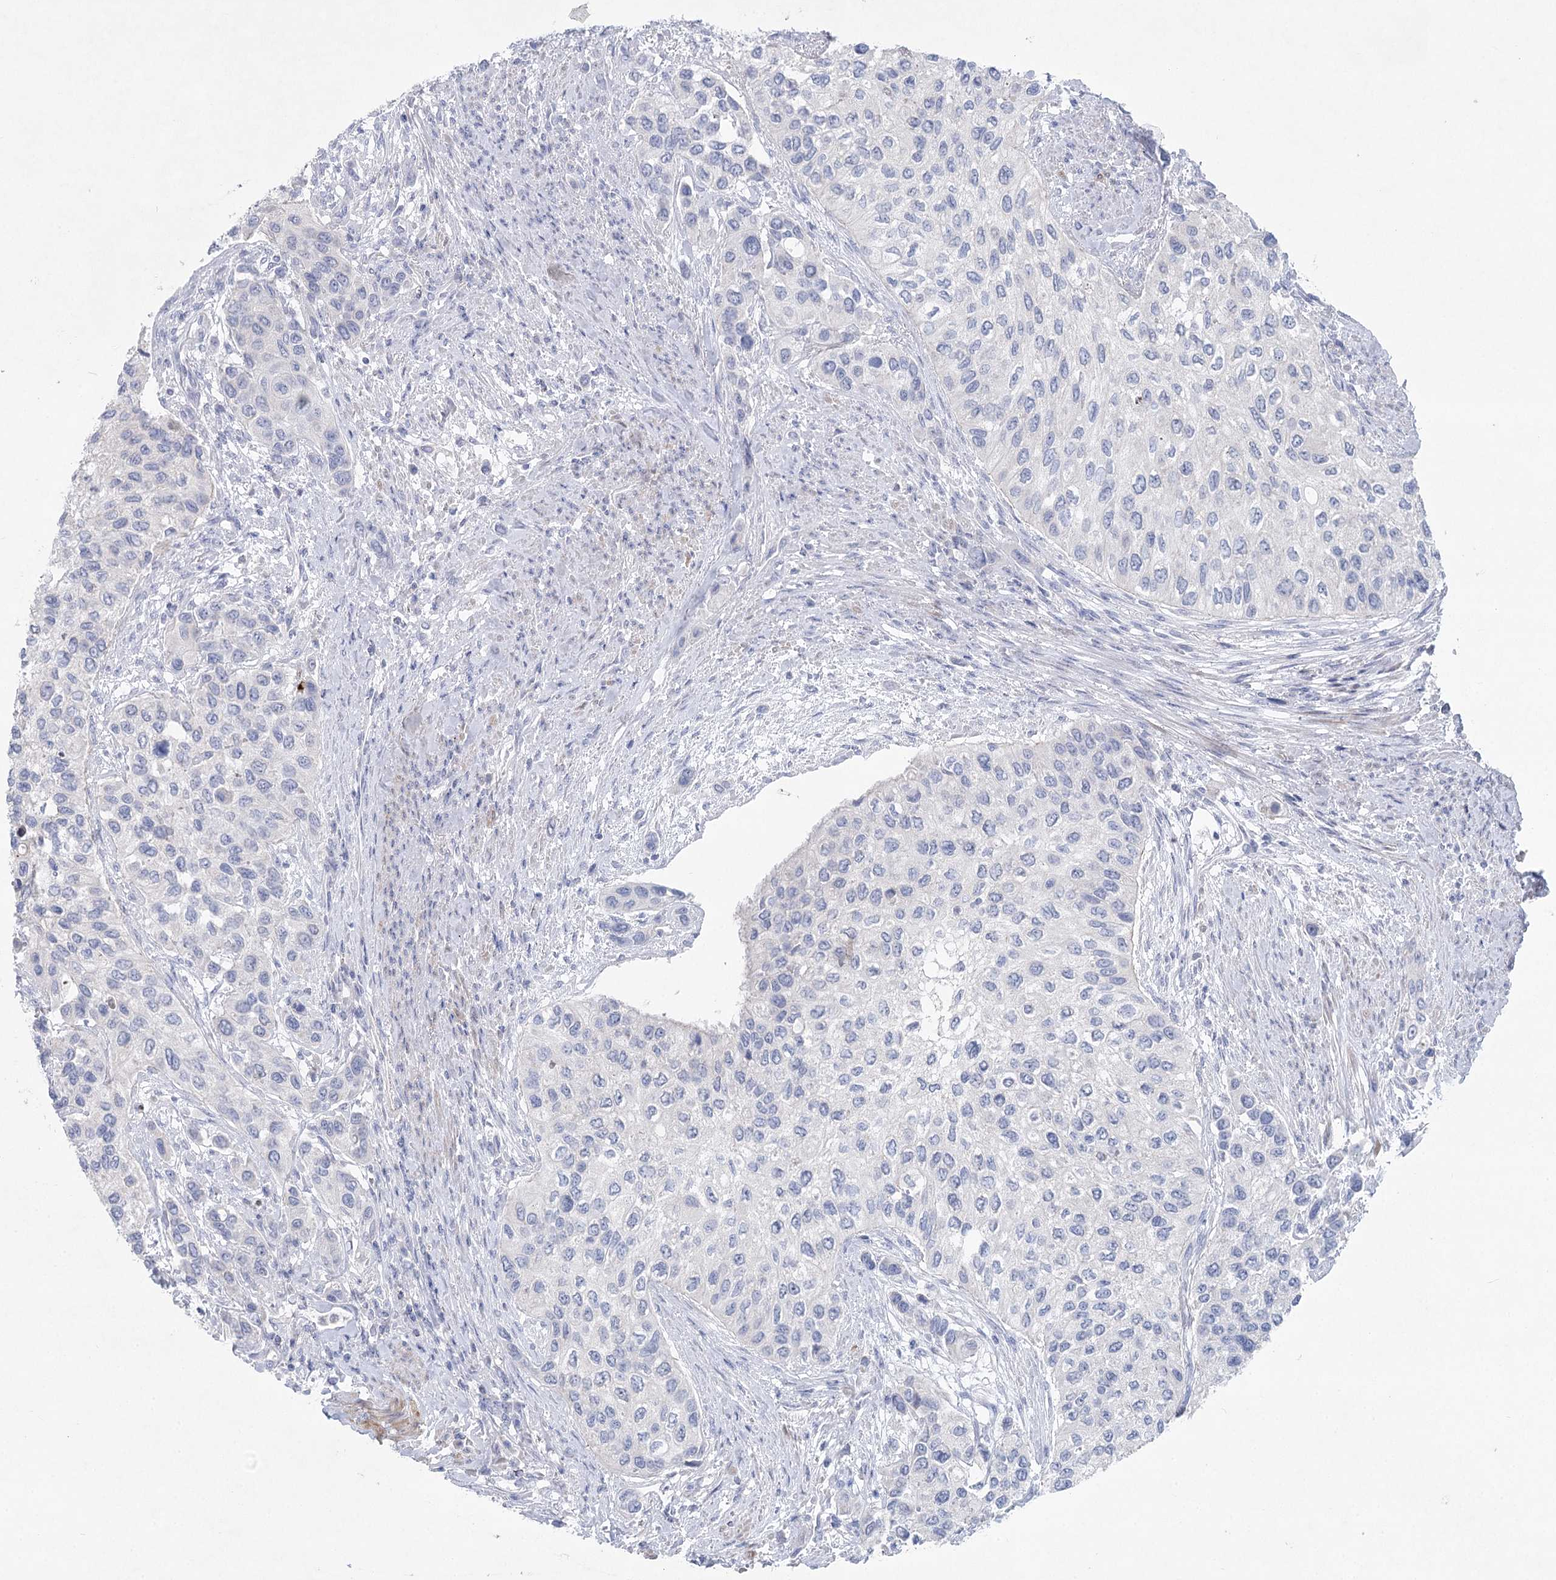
{"staining": {"intensity": "negative", "quantity": "none", "location": "none"}, "tissue": "urothelial cancer", "cell_type": "Tumor cells", "image_type": "cancer", "snomed": [{"axis": "morphology", "description": "Normal tissue, NOS"}, {"axis": "morphology", "description": "Urothelial carcinoma, High grade"}, {"axis": "topography", "description": "Vascular tissue"}, {"axis": "topography", "description": "Urinary bladder"}], "caption": "Urothelial cancer was stained to show a protein in brown. There is no significant staining in tumor cells.", "gene": "WDR74", "patient": {"sex": "female", "age": 56}}